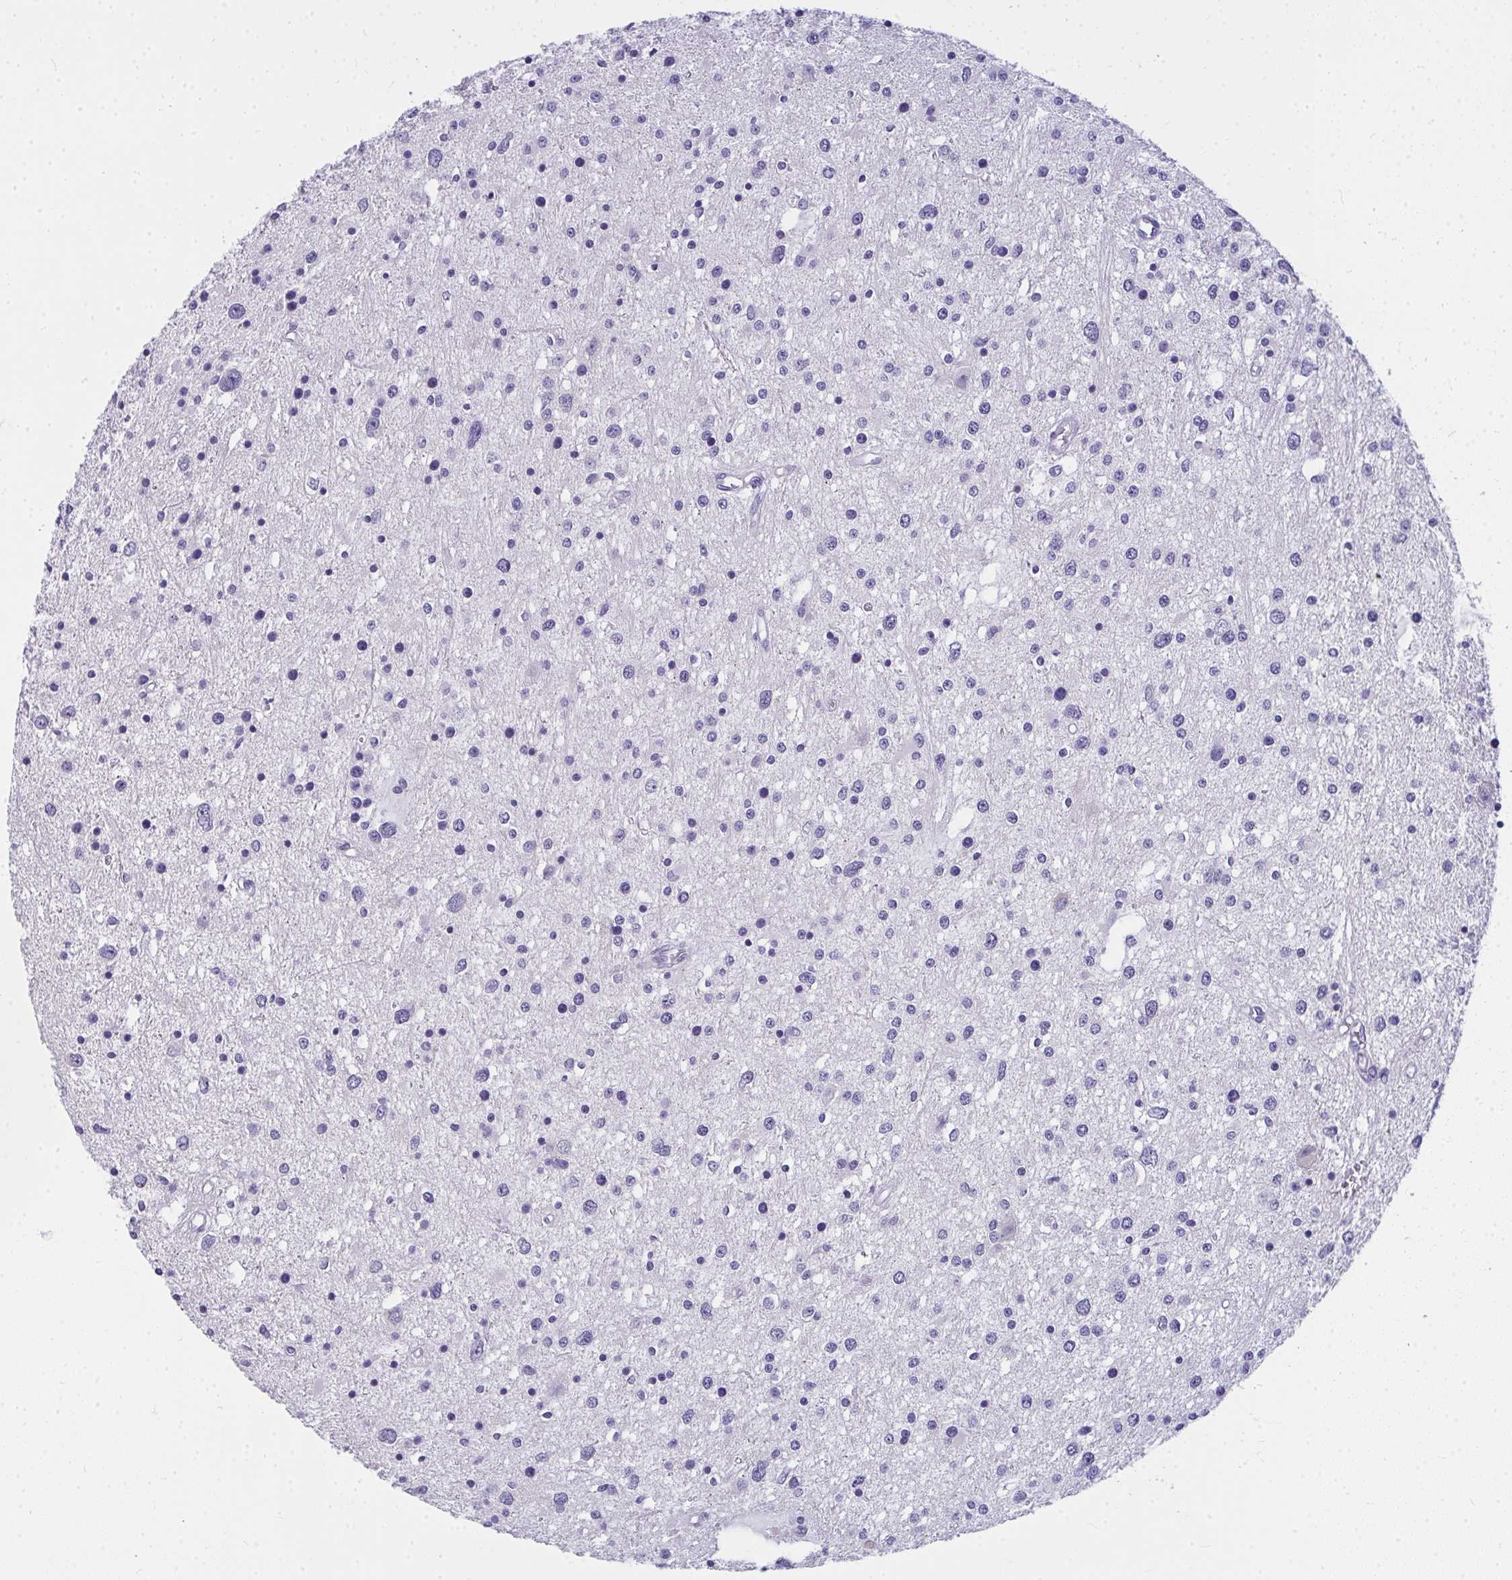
{"staining": {"intensity": "negative", "quantity": "none", "location": "none"}, "tissue": "glioma", "cell_type": "Tumor cells", "image_type": "cancer", "snomed": [{"axis": "morphology", "description": "Glioma, malignant, High grade"}, {"axis": "topography", "description": "Brain"}], "caption": "This is an immunohistochemistry image of malignant glioma (high-grade). There is no staining in tumor cells.", "gene": "TSBP1", "patient": {"sex": "male", "age": 54}}